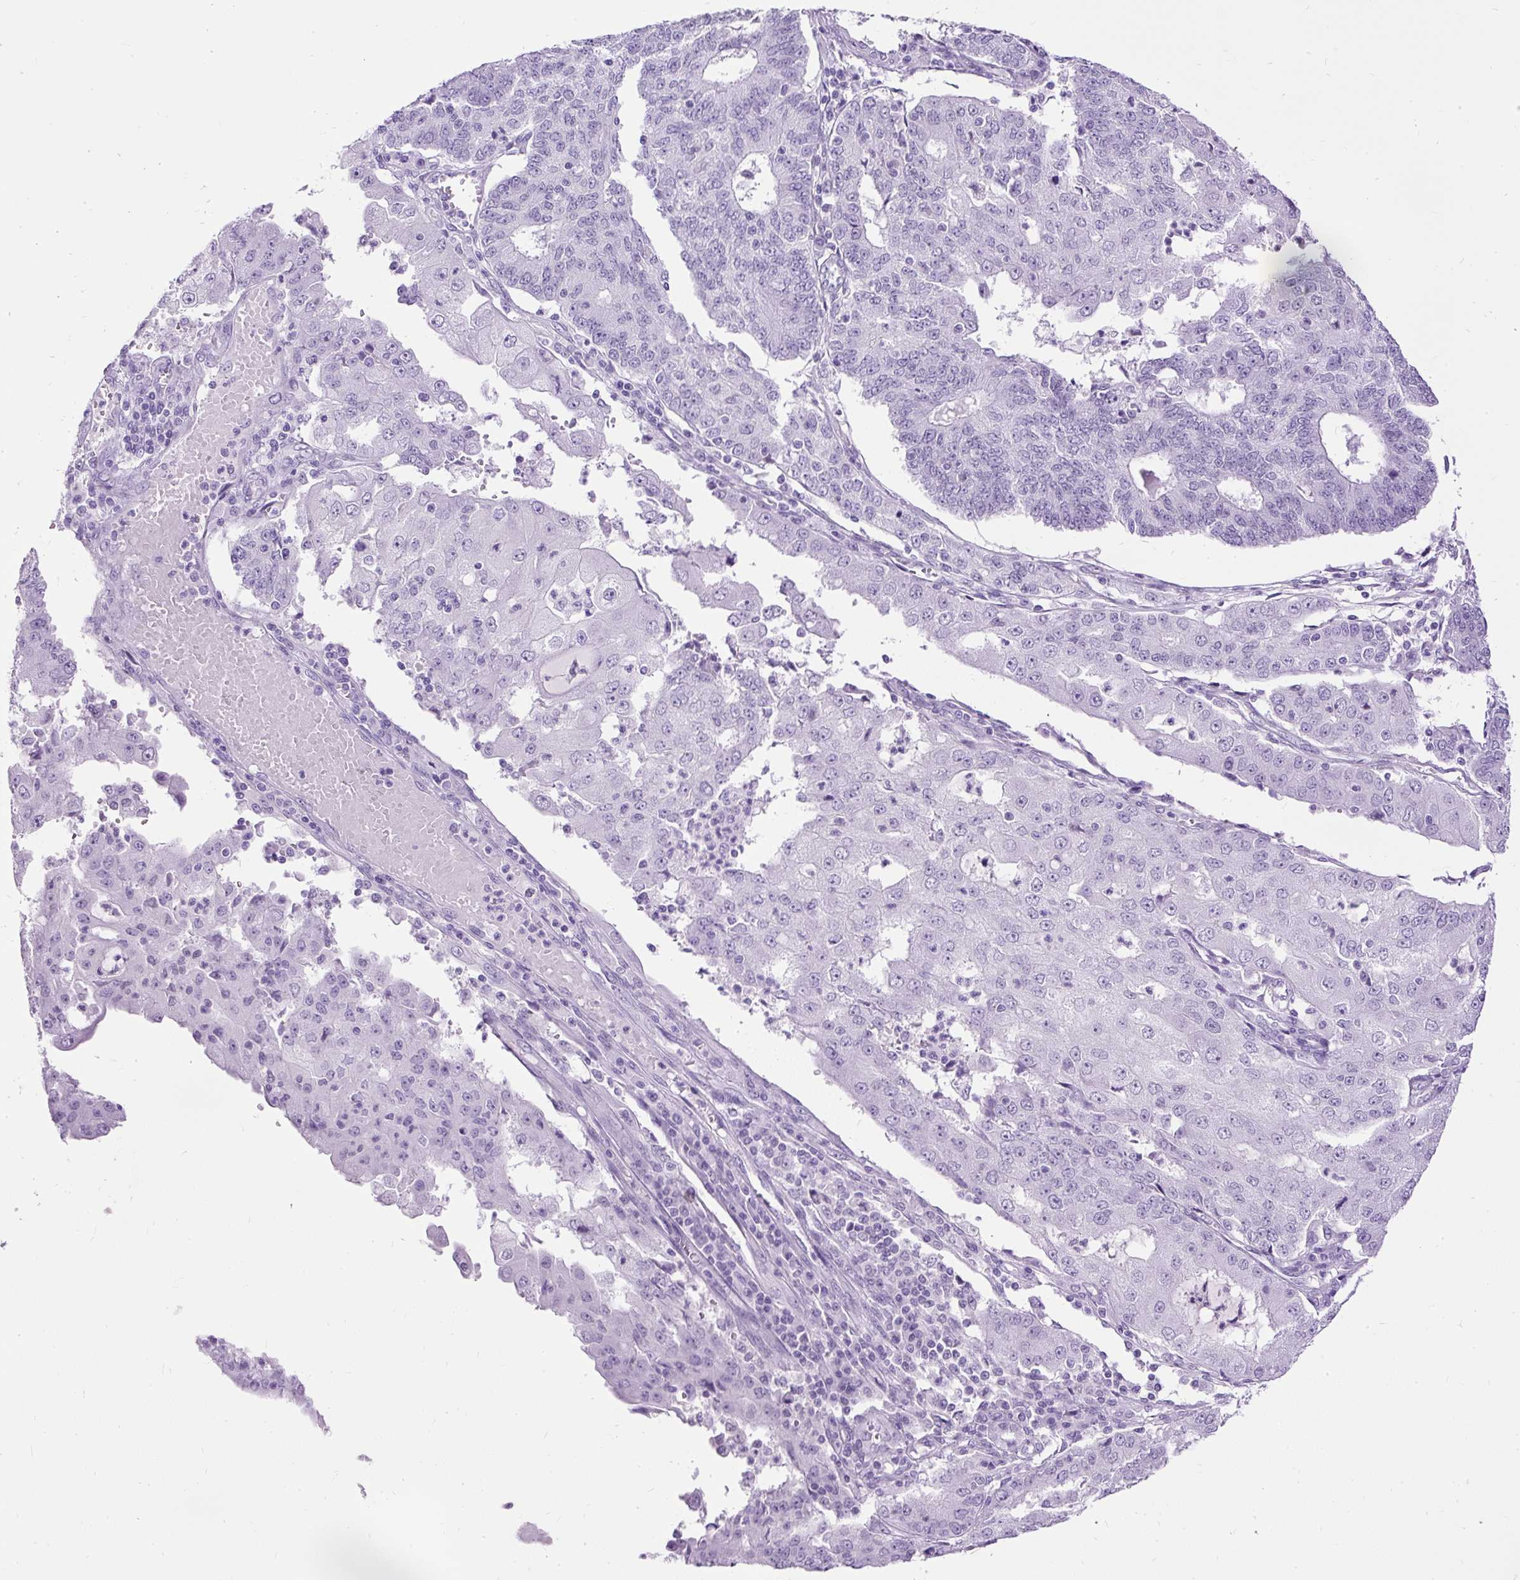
{"staining": {"intensity": "negative", "quantity": "none", "location": "none"}, "tissue": "endometrial cancer", "cell_type": "Tumor cells", "image_type": "cancer", "snomed": [{"axis": "morphology", "description": "Adenocarcinoma, NOS"}, {"axis": "topography", "description": "Endometrium"}], "caption": "High magnification brightfield microscopy of endometrial cancer (adenocarcinoma) stained with DAB (brown) and counterstained with hematoxylin (blue): tumor cells show no significant staining.", "gene": "HEY1", "patient": {"sex": "female", "age": 56}}